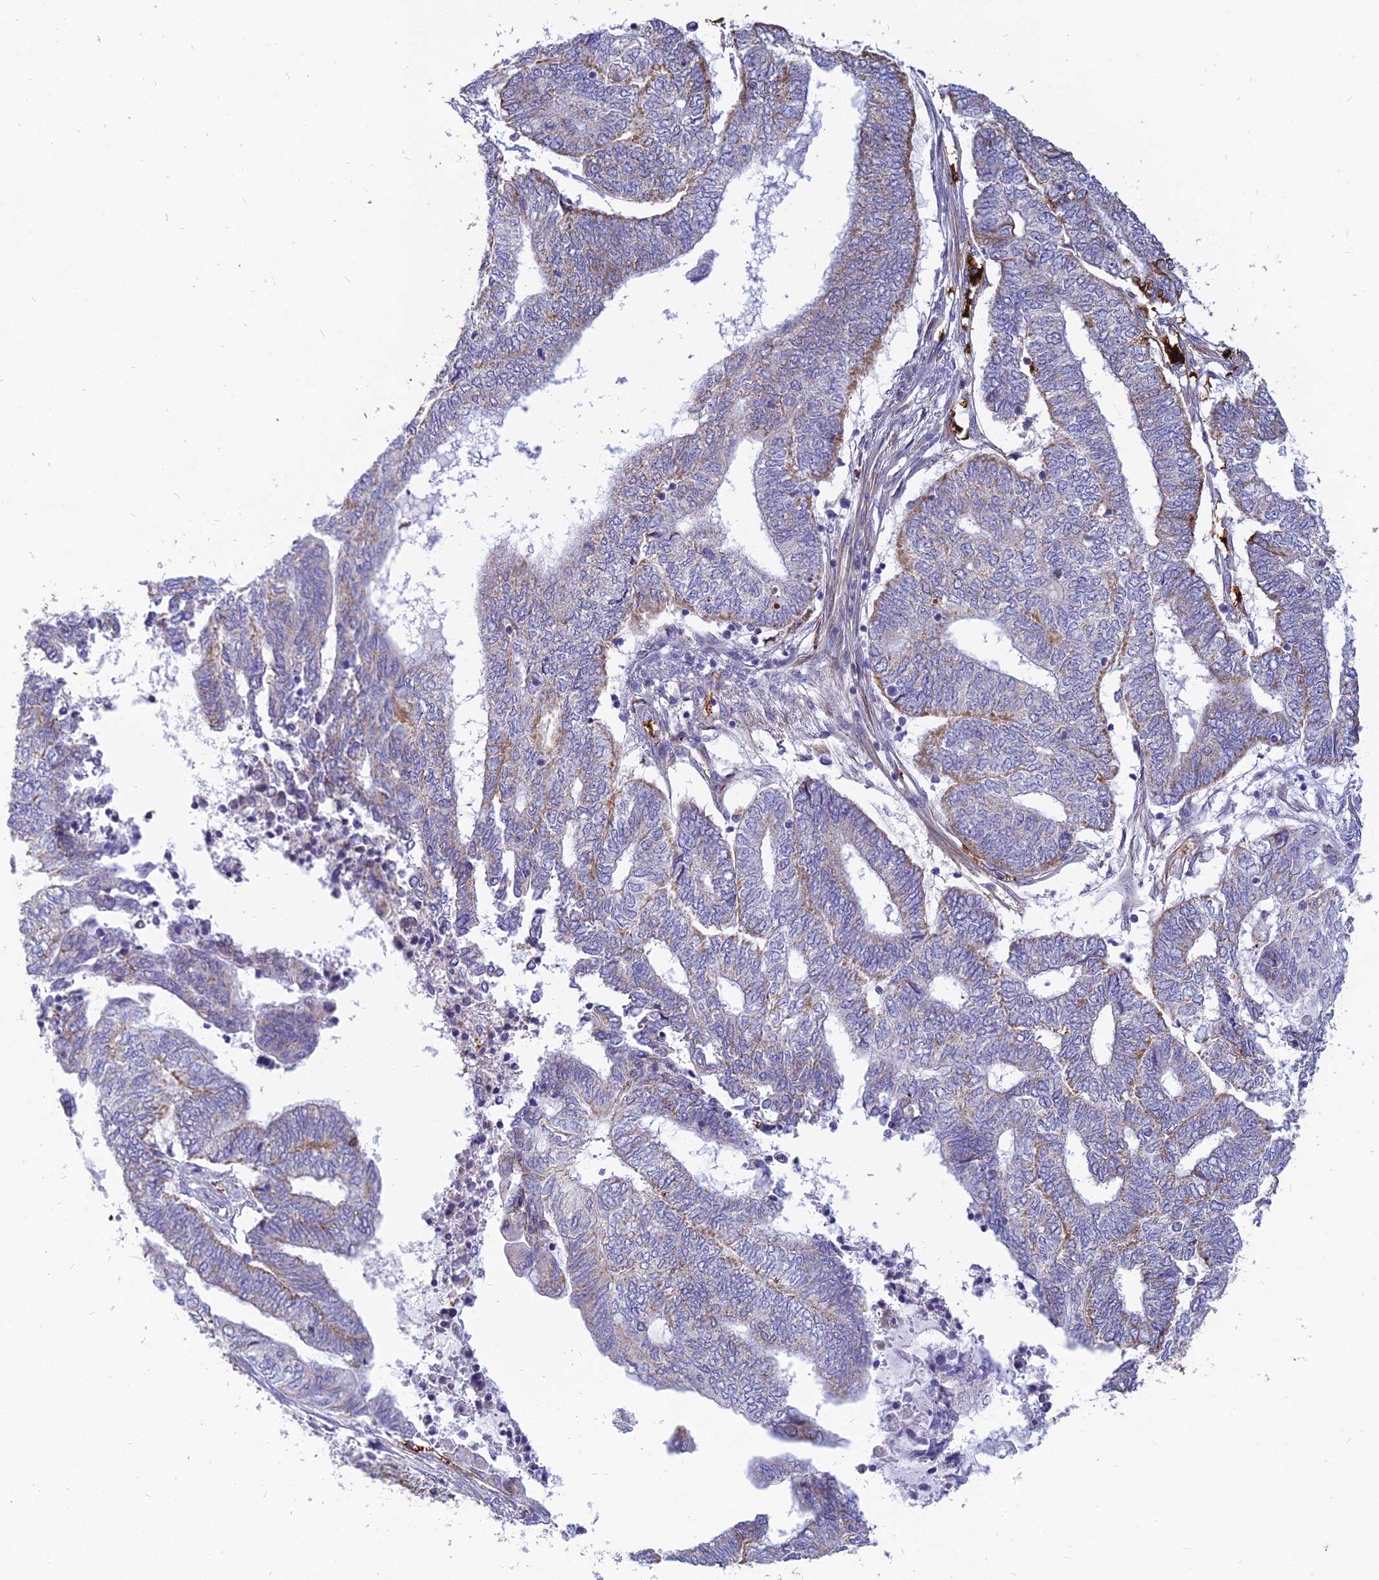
{"staining": {"intensity": "negative", "quantity": "none", "location": "none"}, "tissue": "endometrial cancer", "cell_type": "Tumor cells", "image_type": "cancer", "snomed": [{"axis": "morphology", "description": "Adenocarcinoma, NOS"}, {"axis": "topography", "description": "Uterus"}, {"axis": "topography", "description": "Endometrium"}], "caption": "Tumor cells show no significant staining in endometrial cancer.", "gene": "HHAT", "patient": {"sex": "female", "age": 70}}